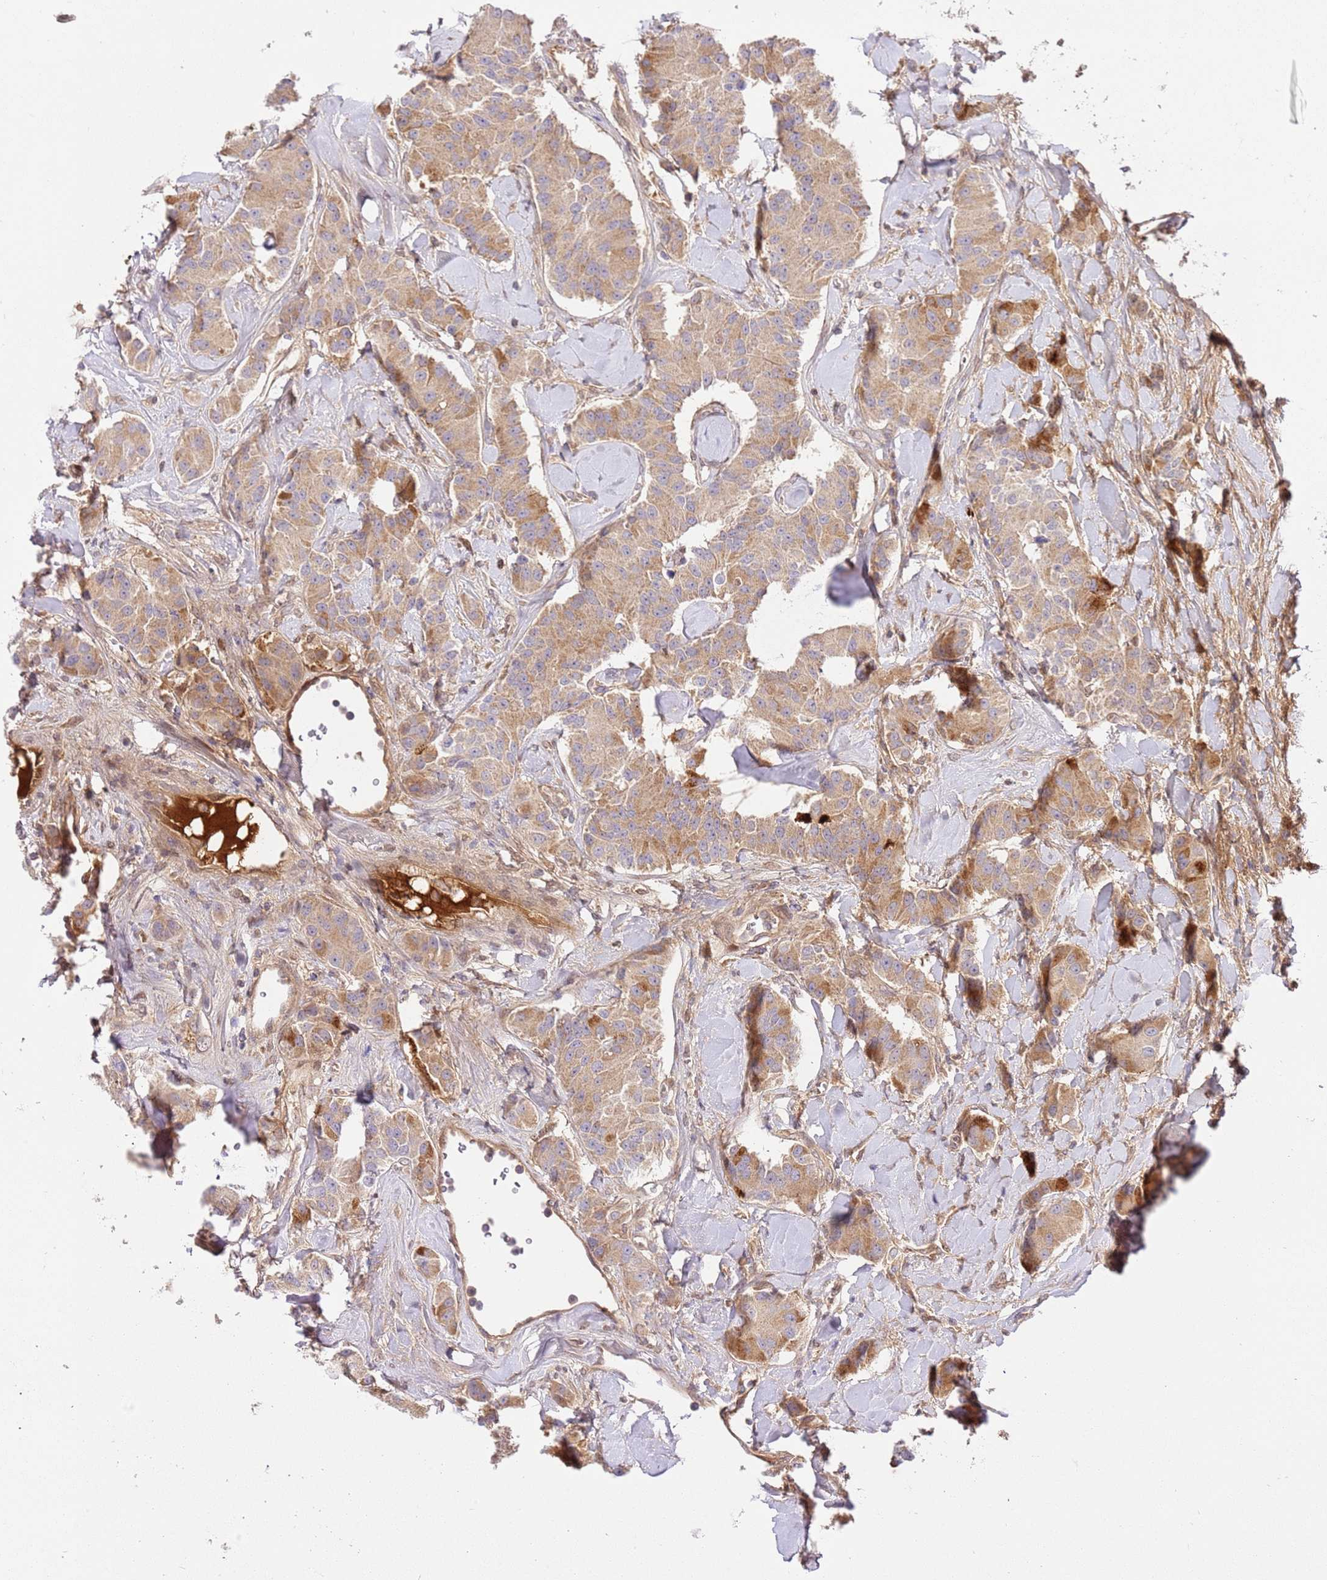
{"staining": {"intensity": "weak", "quantity": ">75%", "location": "cytoplasmic/membranous"}, "tissue": "carcinoid", "cell_type": "Tumor cells", "image_type": "cancer", "snomed": [{"axis": "morphology", "description": "Carcinoid, malignant, NOS"}, {"axis": "topography", "description": "Pancreas"}], "caption": "Protein expression analysis of human carcinoid reveals weak cytoplasmic/membranous staining in approximately >75% of tumor cells.", "gene": "C8G", "patient": {"sex": "male", "age": 41}}